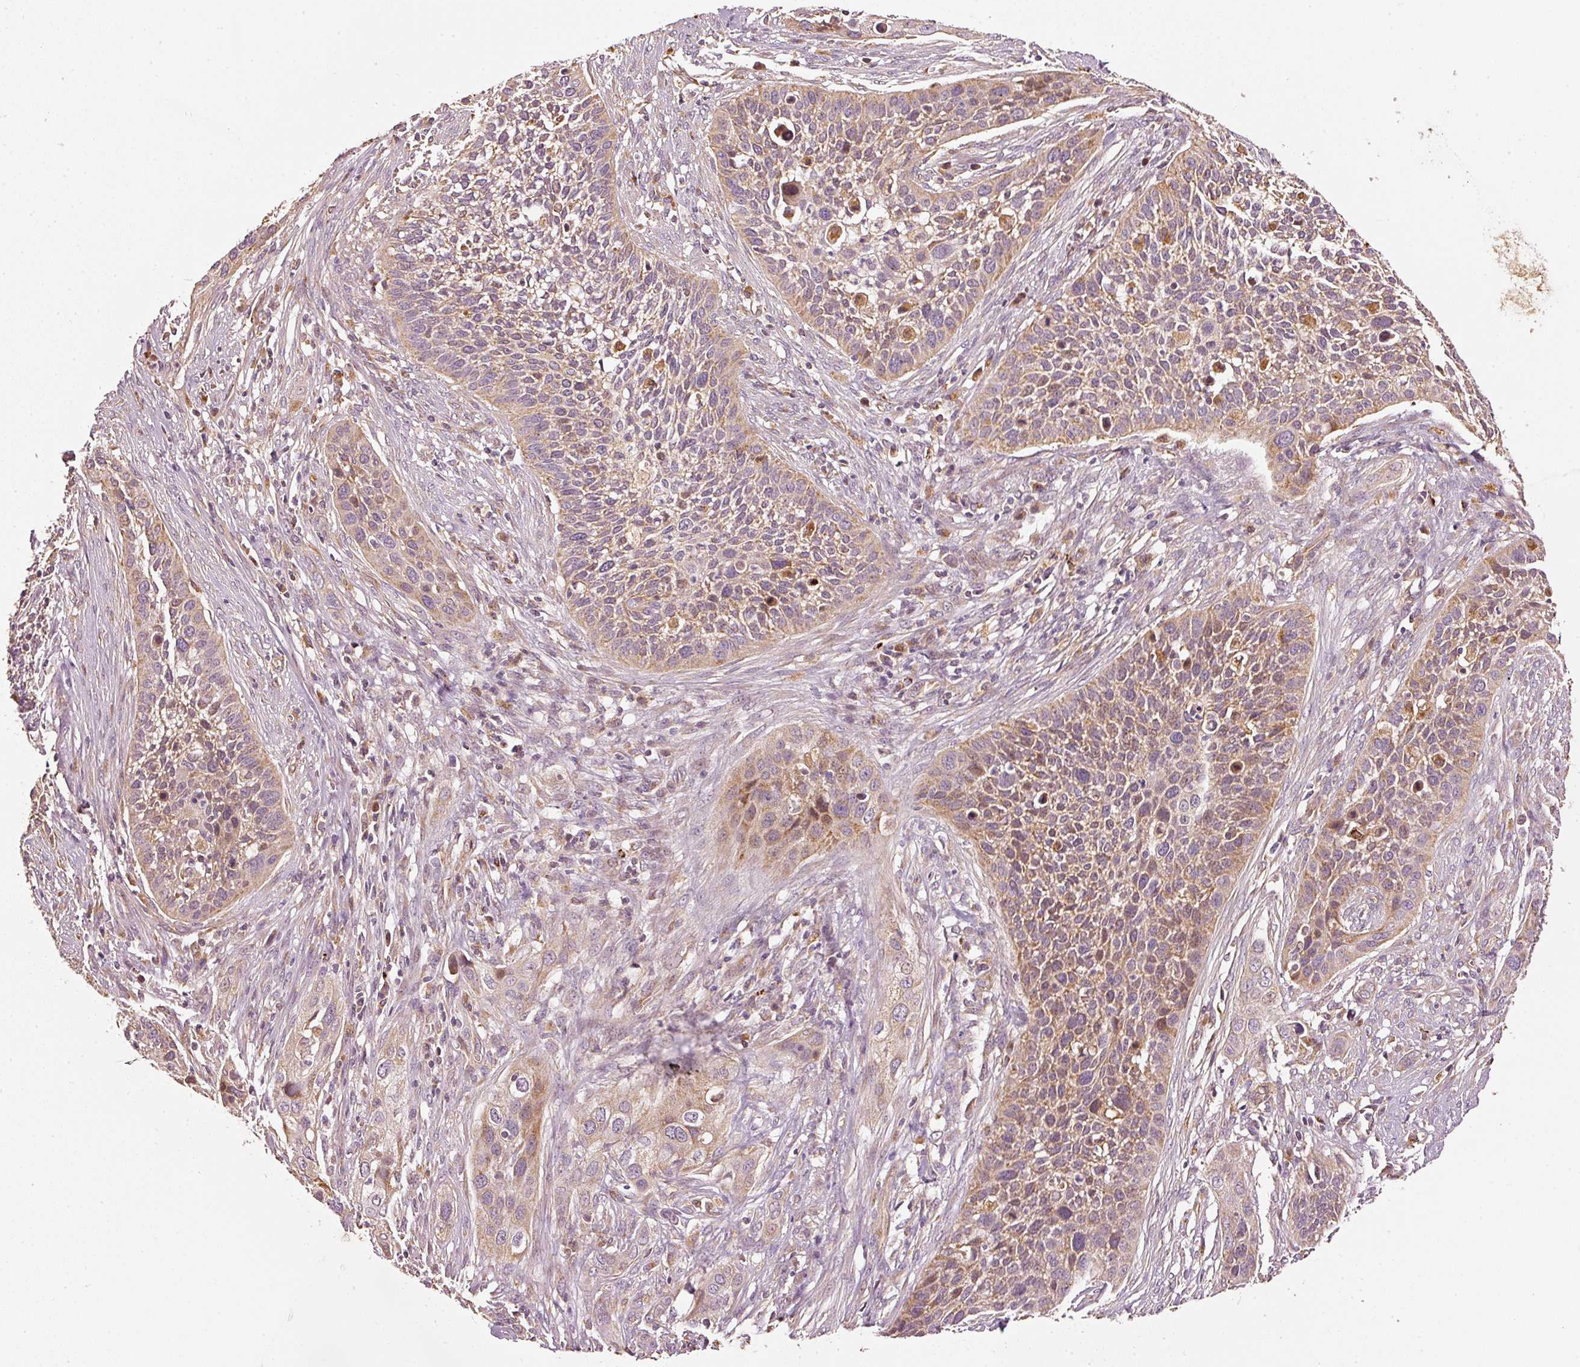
{"staining": {"intensity": "moderate", "quantity": "25%-75%", "location": "cytoplasmic/membranous"}, "tissue": "cervical cancer", "cell_type": "Tumor cells", "image_type": "cancer", "snomed": [{"axis": "morphology", "description": "Squamous cell carcinoma, NOS"}, {"axis": "topography", "description": "Cervix"}], "caption": "Human cervical squamous cell carcinoma stained with a protein marker reveals moderate staining in tumor cells.", "gene": "MTHFD1L", "patient": {"sex": "female", "age": 34}}